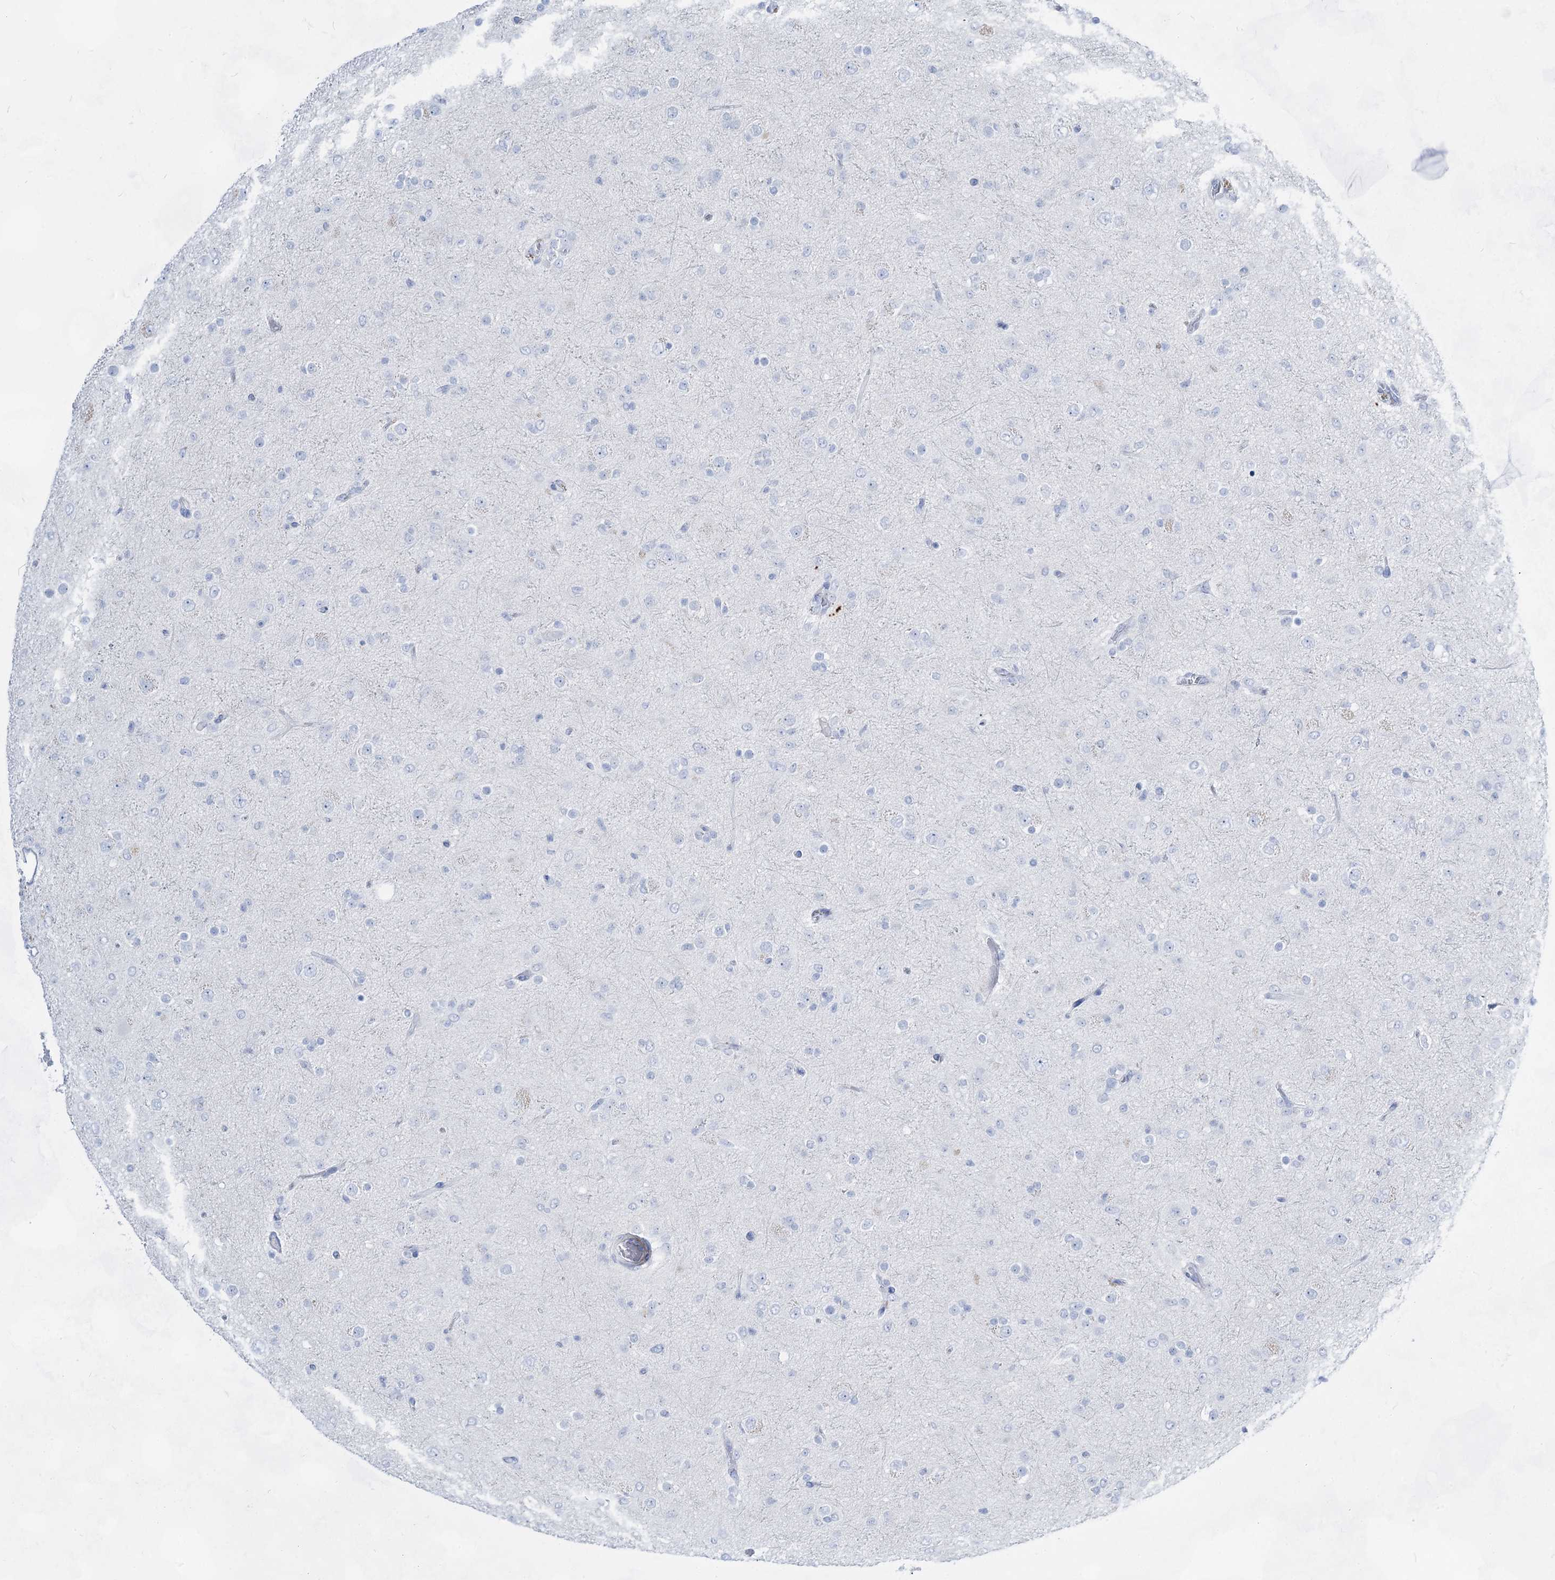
{"staining": {"intensity": "negative", "quantity": "none", "location": "none"}, "tissue": "glioma", "cell_type": "Tumor cells", "image_type": "cancer", "snomed": [{"axis": "morphology", "description": "Glioma, malignant, Low grade"}, {"axis": "topography", "description": "Brain"}], "caption": "An IHC micrograph of malignant glioma (low-grade) is shown. There is no staining in tumor cells of malignant glioma (low-grade).", "gene": "ACRV1", "patient": {"sex": "male", "age": 65}}